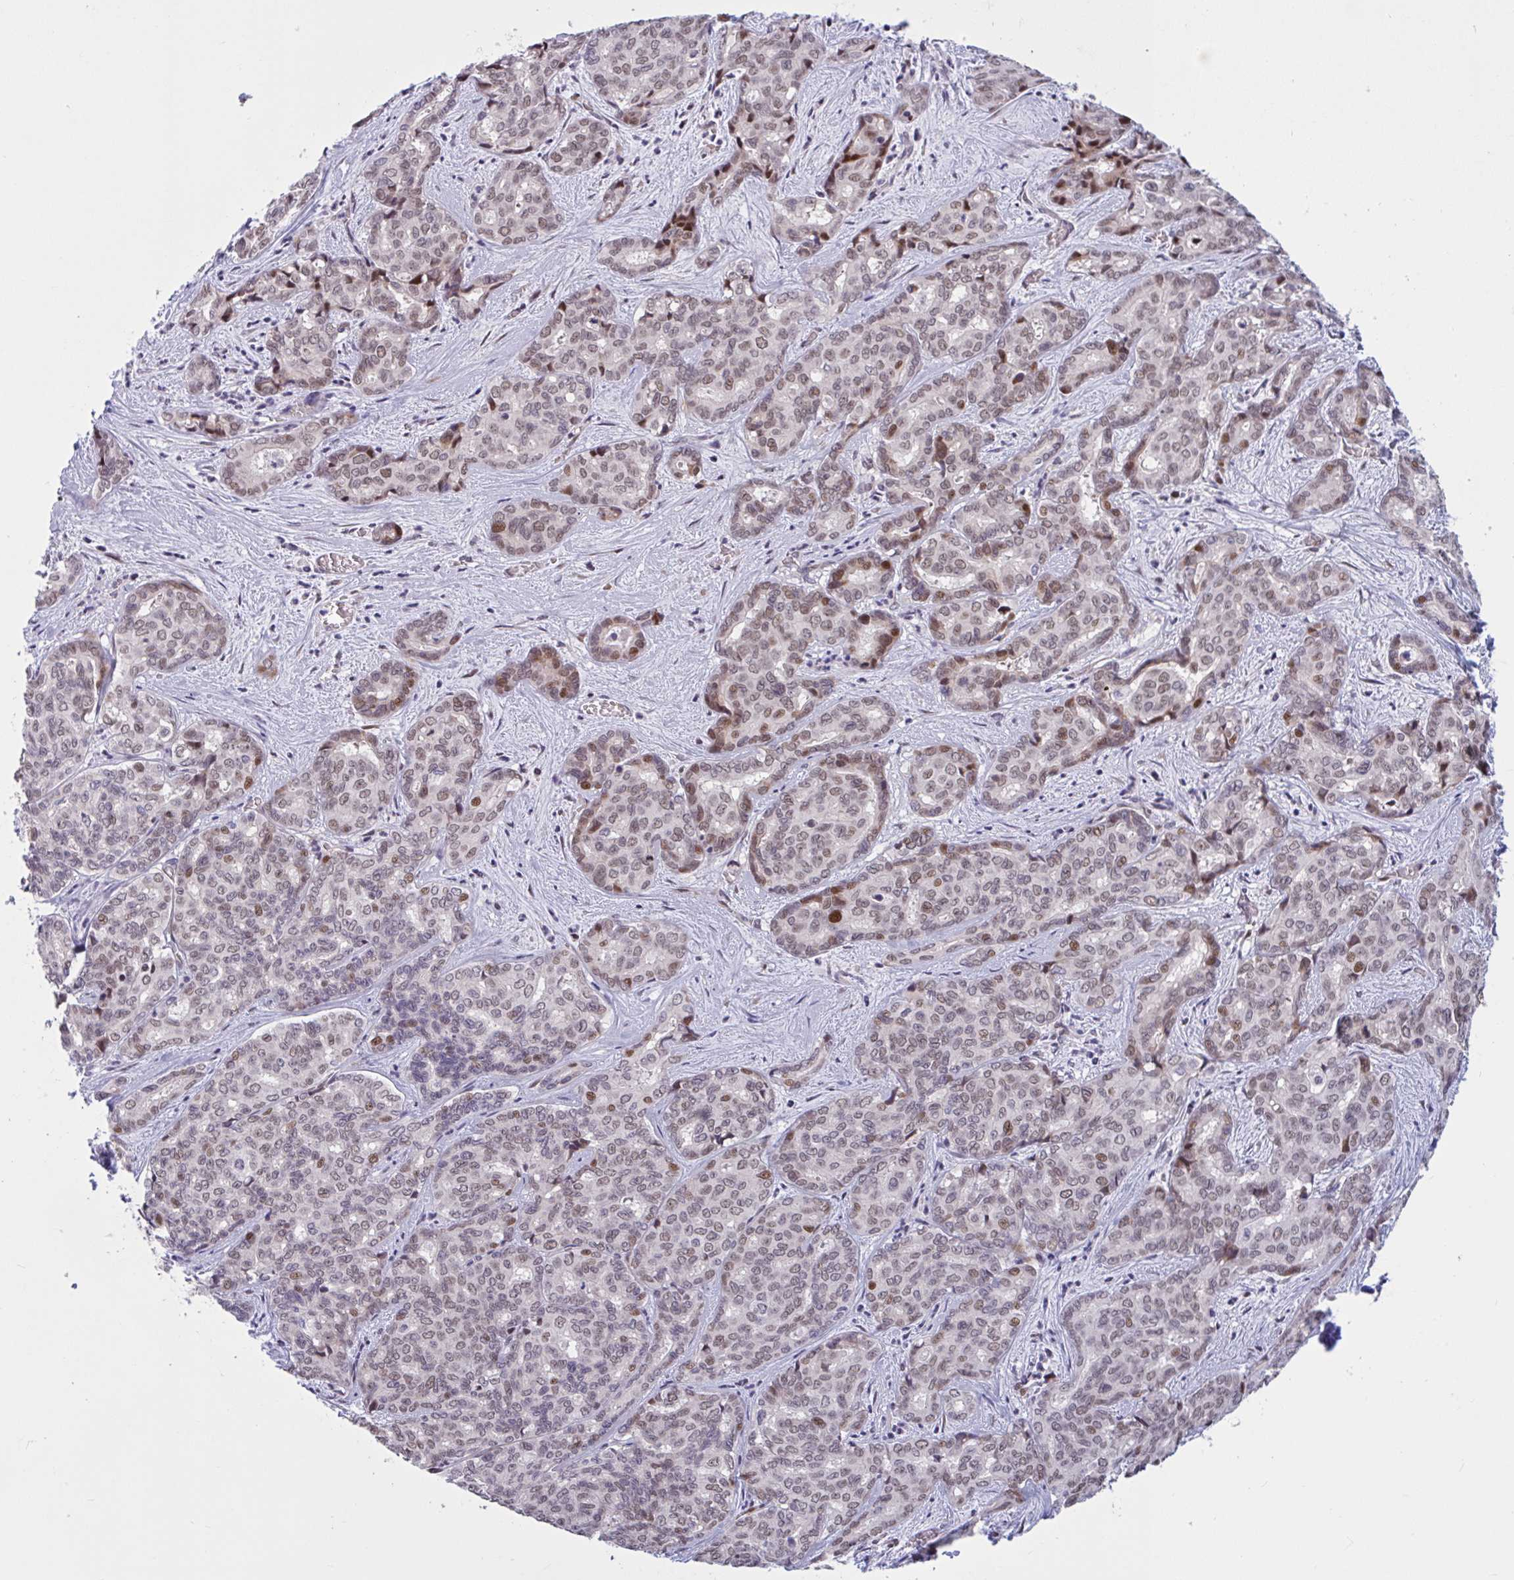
{"staining": {"intensity": "moderate", "quantity": ">75%", "location": "nuclear"}, "tissue": "liver cancer", "cell_type": "Tumor cells", "image_type": "cancer", "snomed": [{"axis": "morphology", "description": "Cholangiocarcinoma"}, {"axis": "topography", "description": "Liver"}], "caption": "An IHC histopathology image of tumor tissue is shown. Protein staining in brown labels moderate nuclear positivity in cholangiocarcinoma (liver) within tumor cells.", "gene": "RBL1", "patient": {"sex": "female", "age": 64}}